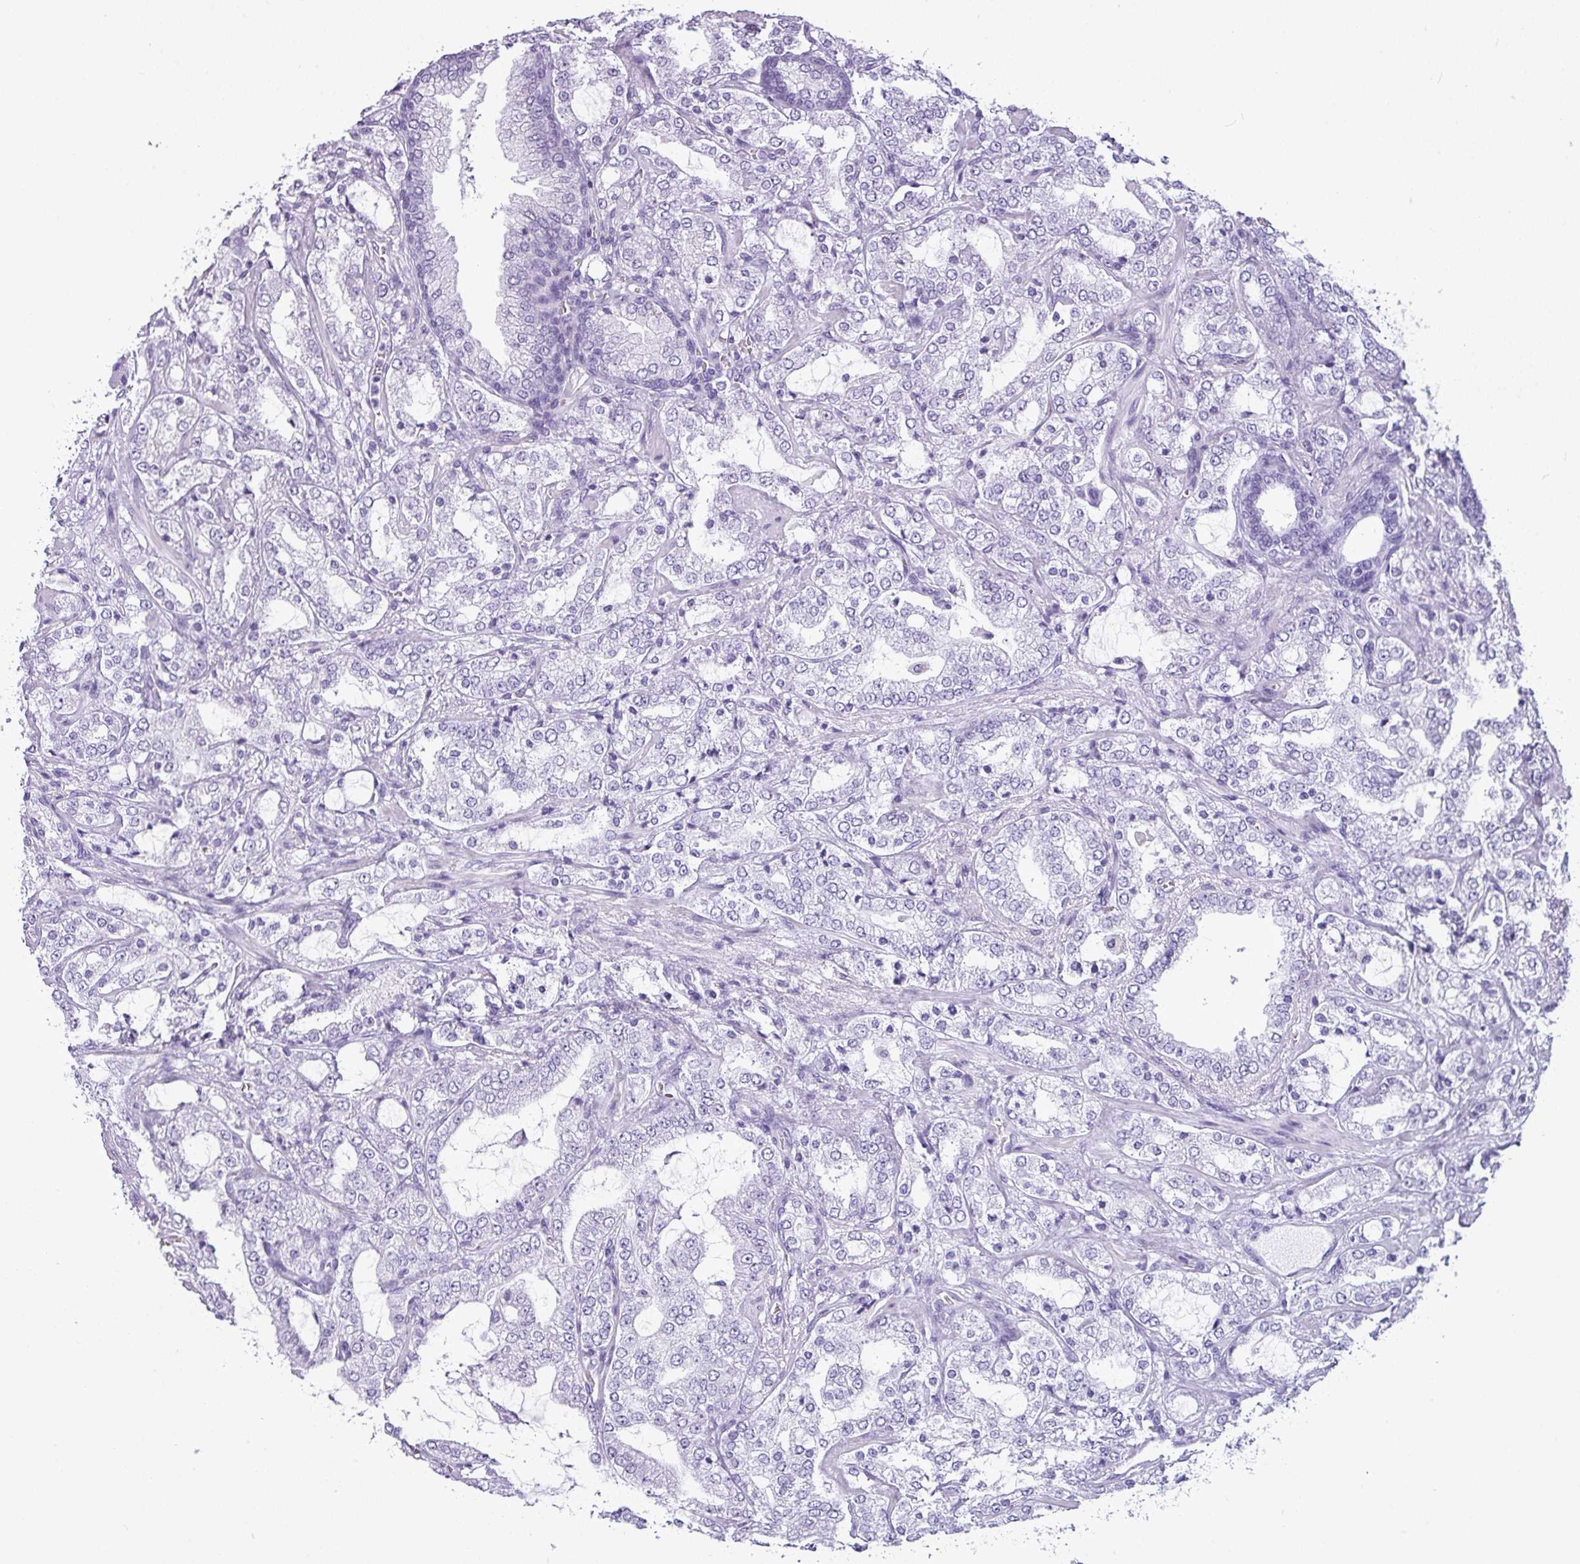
{"staining": {"intensity": "negative", "quantity": "none", "location": "none"}, "tissue": "prostate cancer", "cell_type": "Tumor cells", "image_type": "cancer", "snomed": [{"axis": "morphology", "description": "Adenocarcinoma, High grade"}, {"axis": "topography", "description": "Prostate"}], "caption": "IHC photomicrograph of neoplastic tissue: human high-grade adenocarcinoma (prostate) stained with DAB exhibits no significant protein positivity in tumor cells. The staining is performed using DAB (3,3'-diaminobenzidine) brown chromogen with nuclei counter-stained in using hematoxylin.", "gene": "AMY1B", "patient": {"sex": "male", "age": 64}}